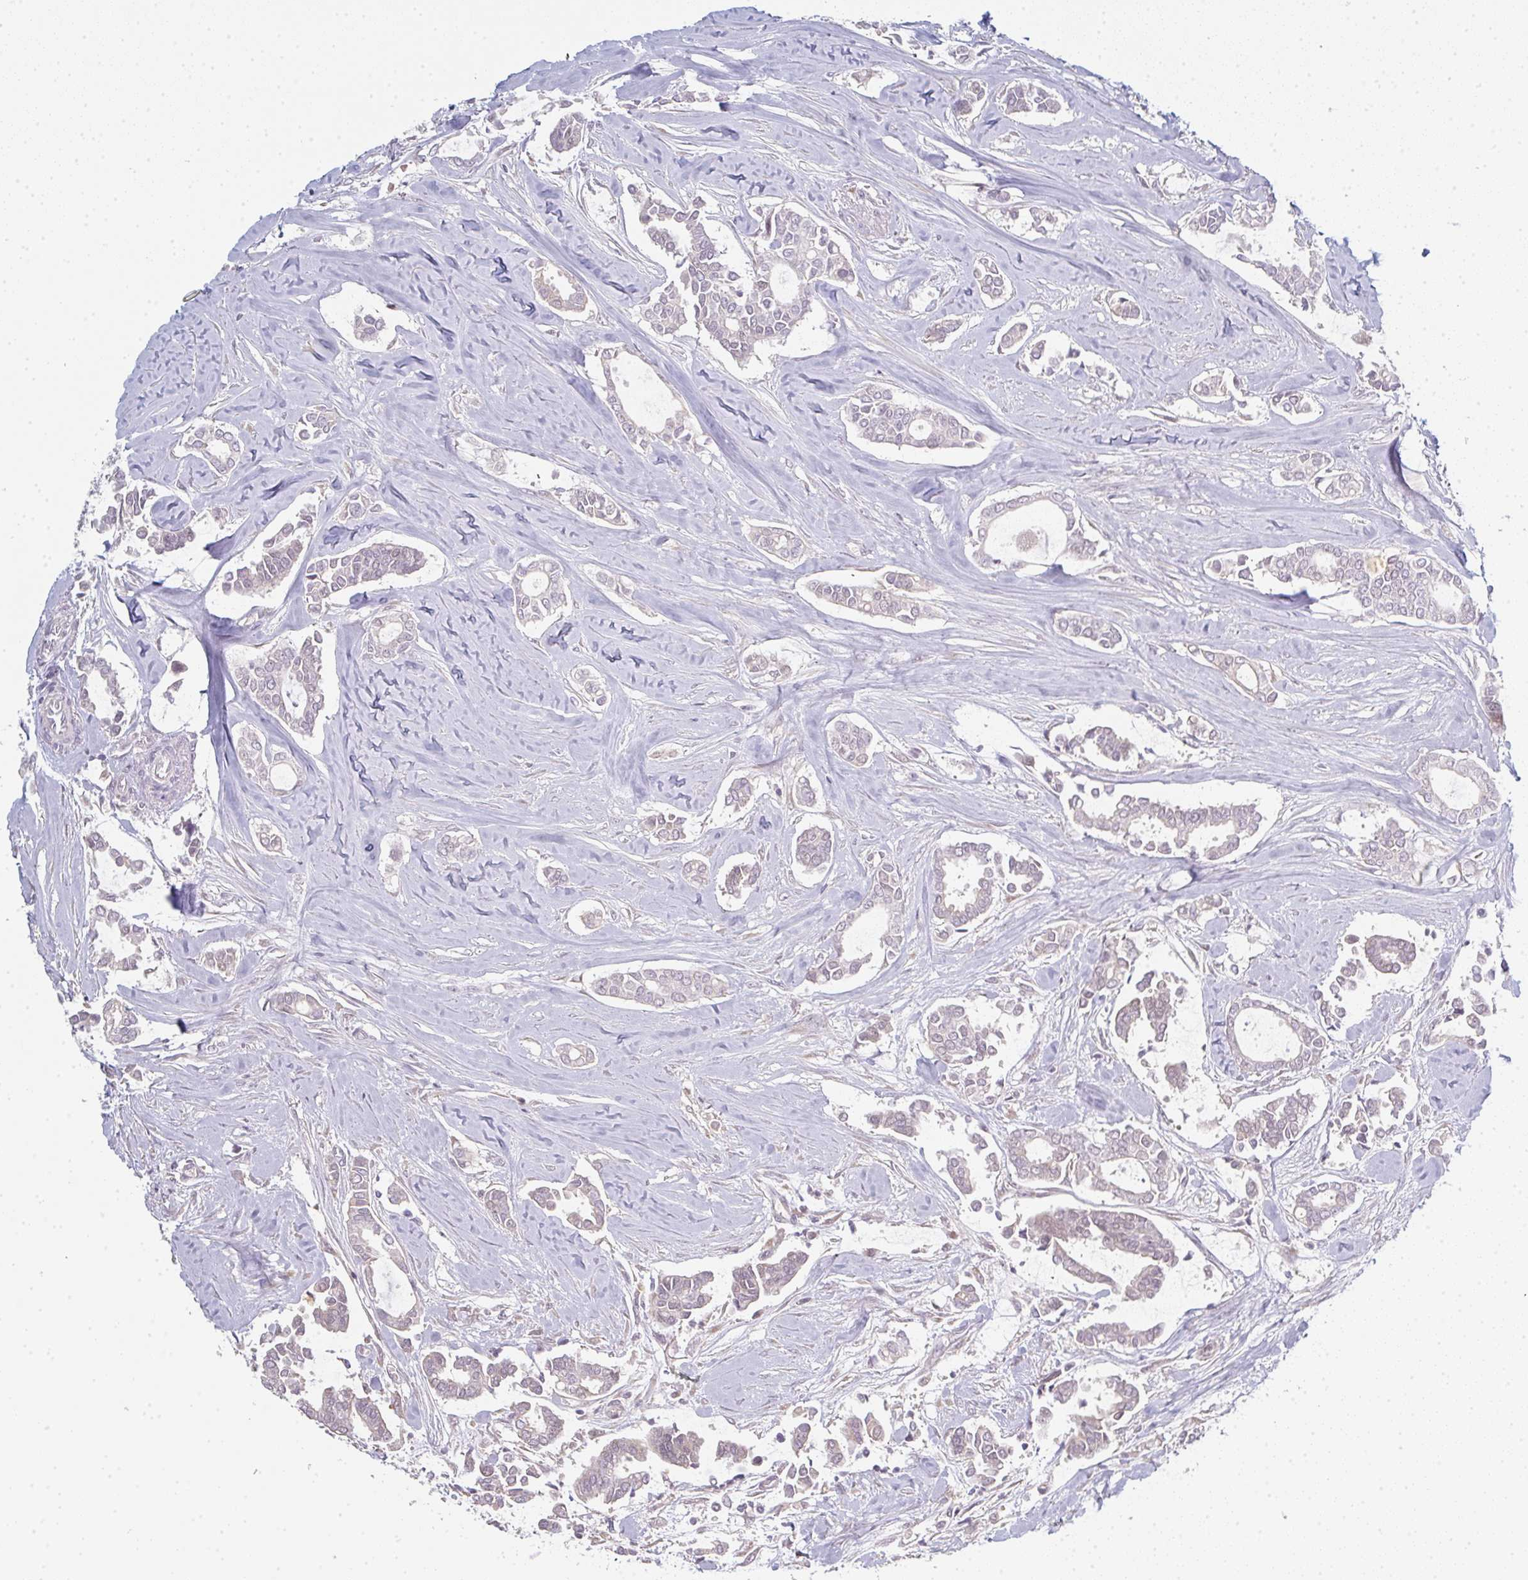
{"staining": {"intensity": "negative", "quantity": "none", "location": "none"}, "tissue": "breast cancer", "cell_type": "Tumor cells", "image_type": "cancer", "snomed": [{"axis": "morphology", "description": "Duct carcinoma"}, {"axis": "topography", "description": "Breast"}], "caption": "Tumor cells show no significant protein expression in breast cancer.", "gene": "TMEM237", "patient": {"sex": "female", "age": 84}}